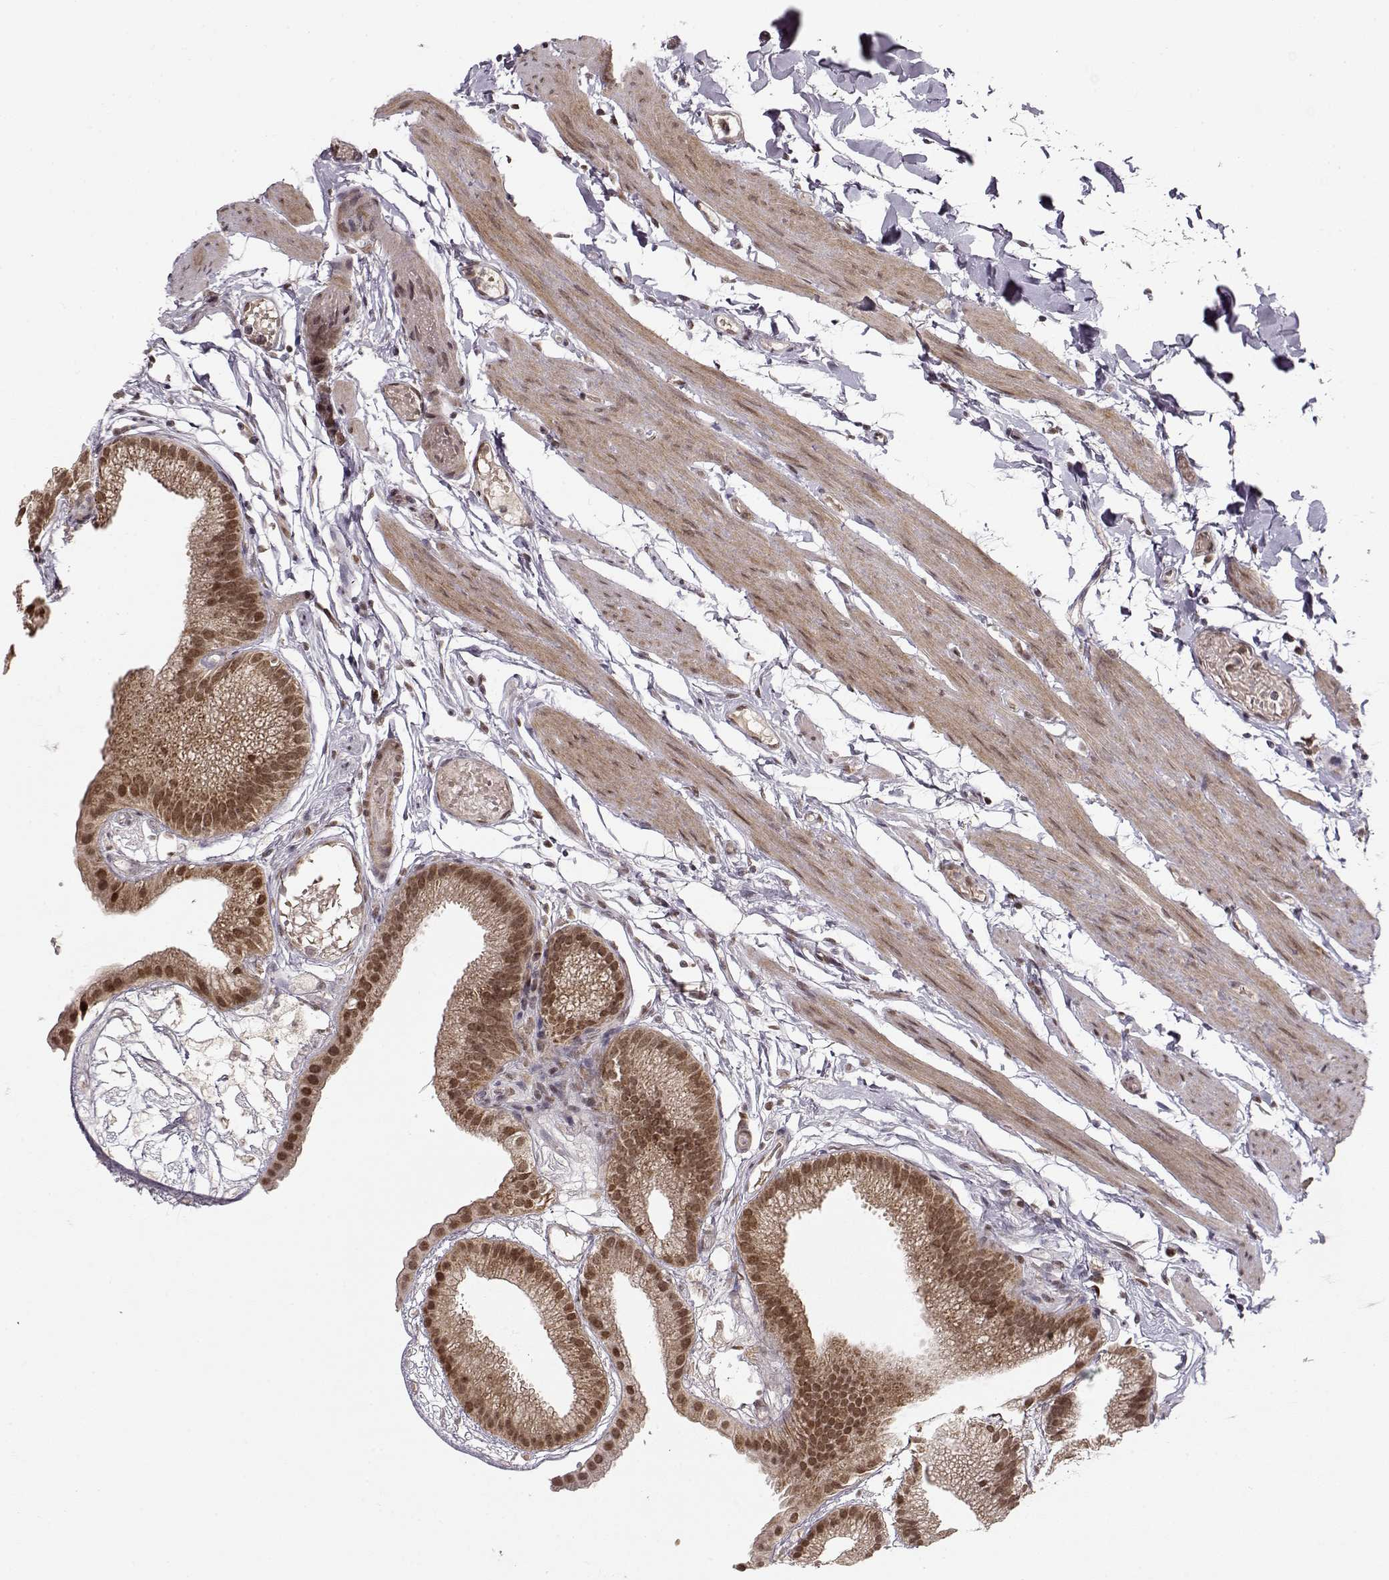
{"staining": {"intensity": "strong", "quantity": ">75%", "location": "nuclear"}, "tissue": "gallbladder", "cell_type": "Glandular cells", "image_type": "normal", "snomed": [{"axis": "morphology", "description": "Normal tissue, NOS"}, {"axis": "topography", "description": "Gallbladder"}], "caption": "Protein positivity by immunohistochemistry reveals strong nuclear expression in about >75% of glandular cells in normal gallbladder.", "gene": "RAI1", "patient": {"sex": "female", "age": 45}}